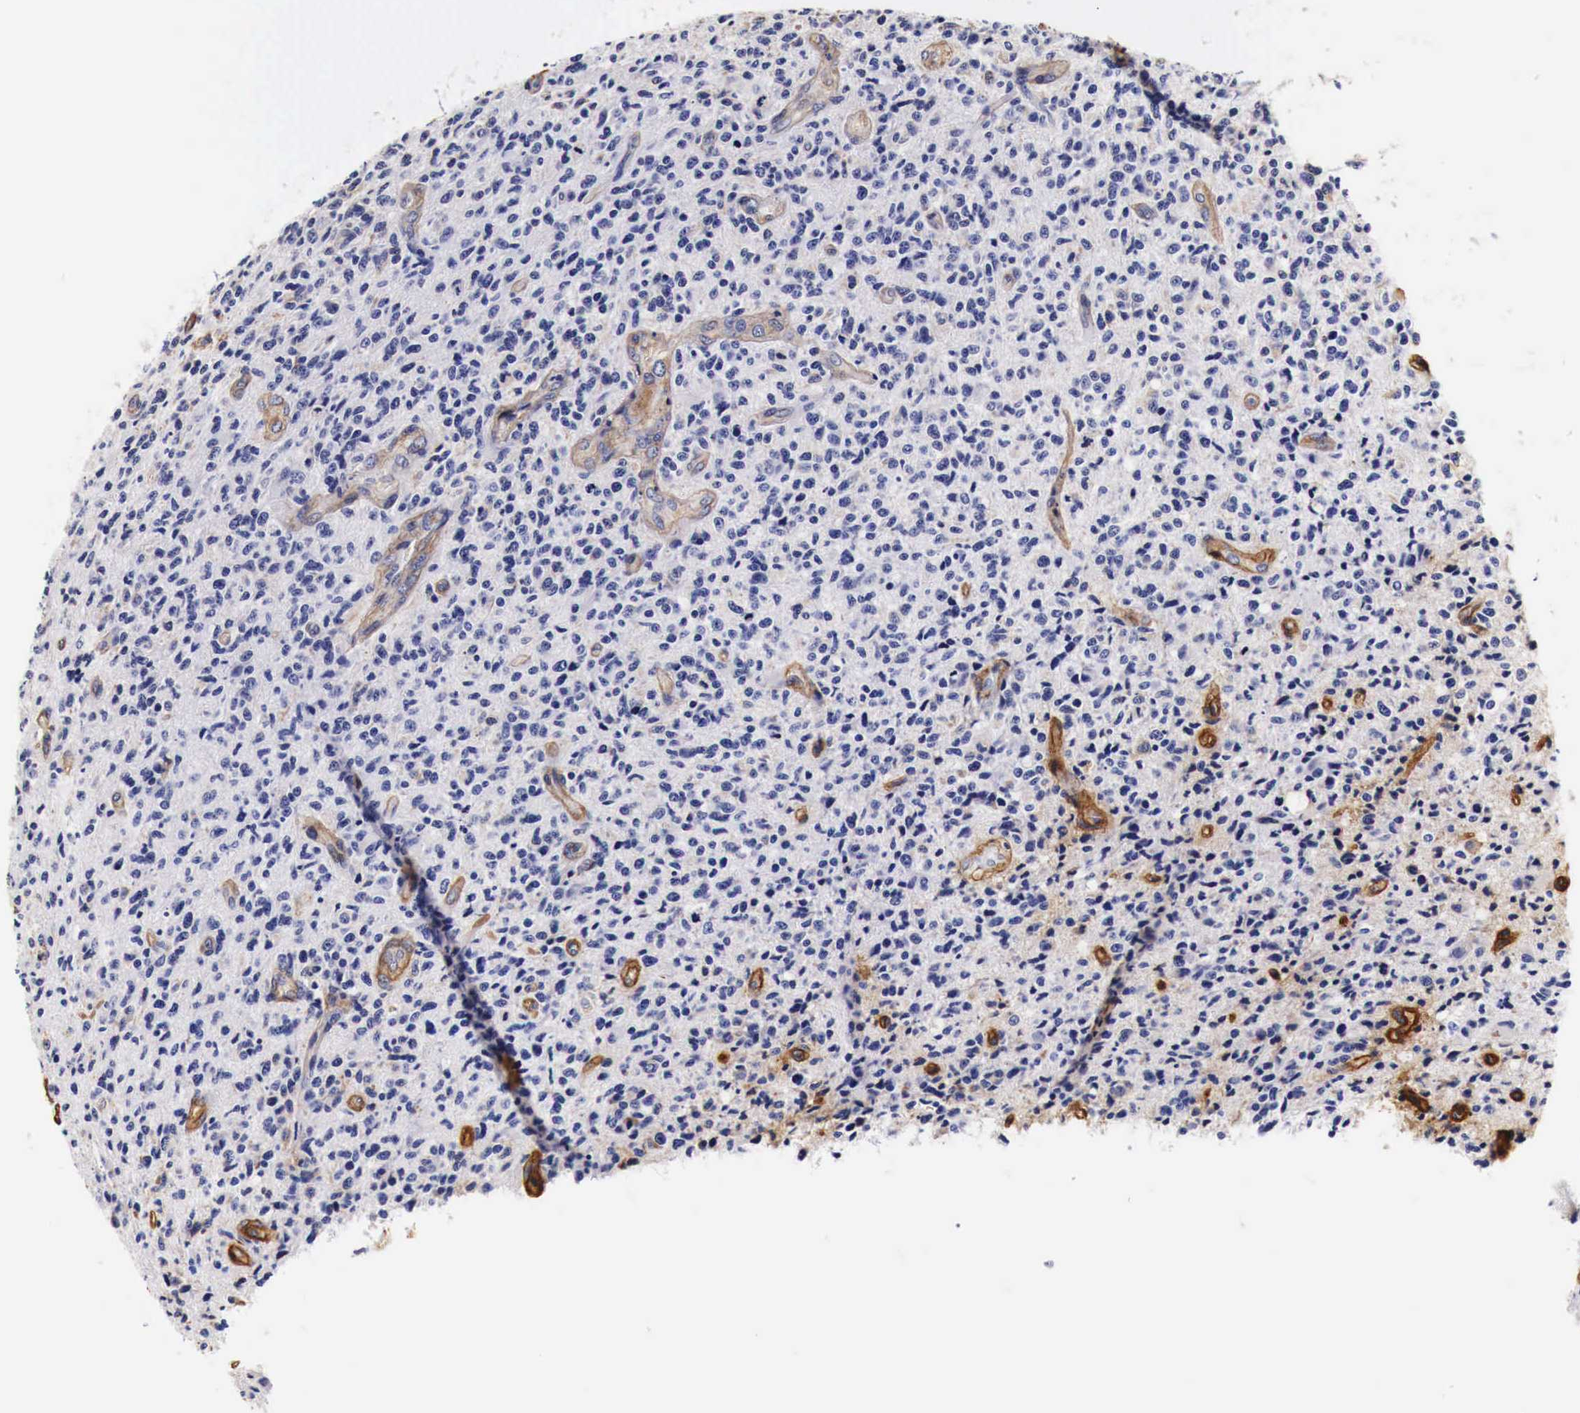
{"staining": {"intensity": "negative", "quantity": "none", "location": "none"}, "tissue": "glioma", "cell_type": "Tumor cells", "image_type": "cancer", "snomed": [{"axis": "morphology", "description": "Glioma, malignant, High grade"}, {"axis": "topography", "description": "Brain"}], "caption": "A high-resolution histopathology image shows immunohistochemistry staining of glioma, which displays no significant expression in tumor cells.", "gene": "LAMB2", "patient": {"sex": "male", "age": 36}}